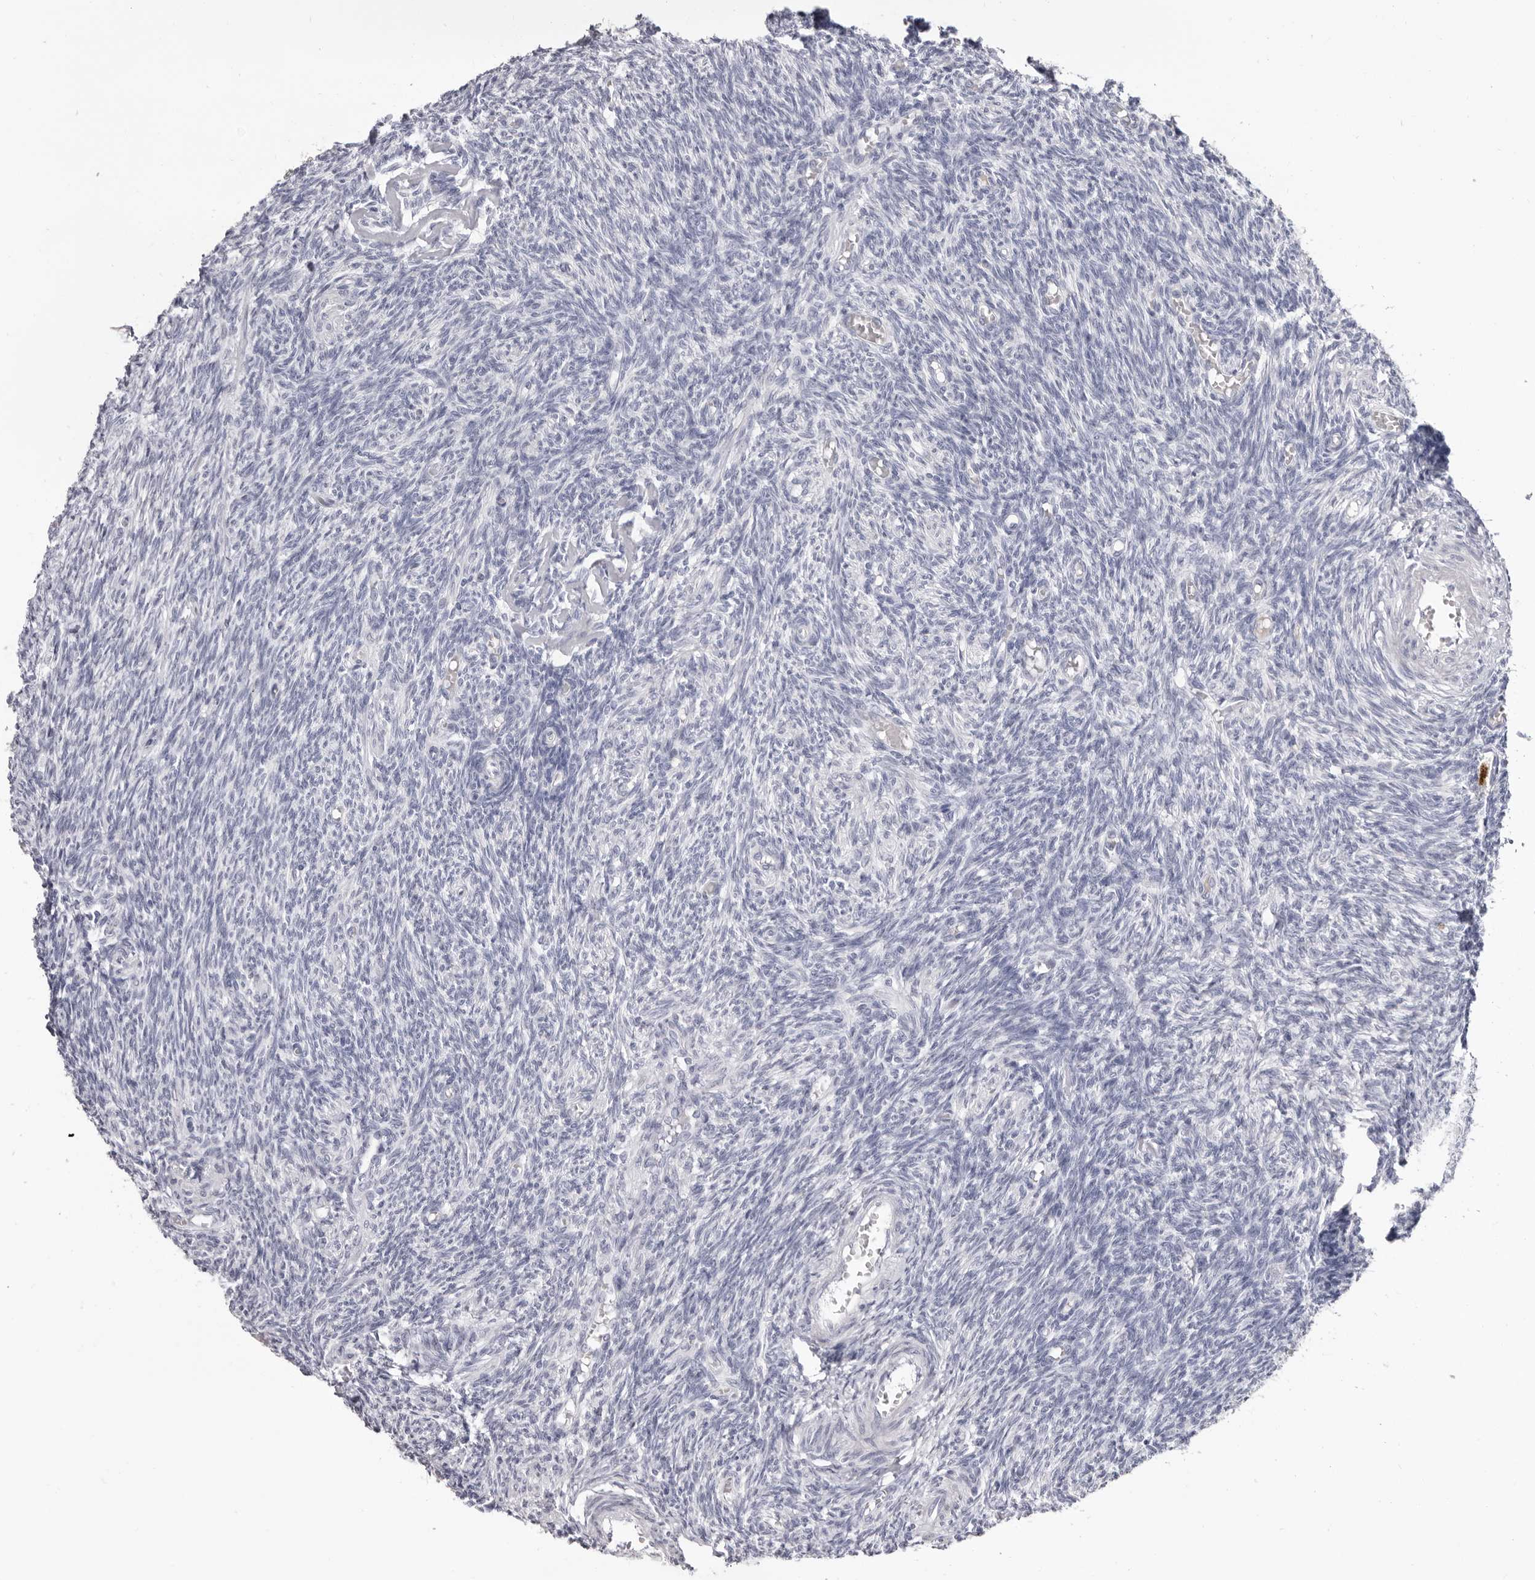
{"staining": {"intensity": "negative", "quantity": "none", "location": "none"}, "tissue": "ovary", "cell_type": "Follicle cells", "image_type": "normal", "snomed": [{"axis": "morphology", "description": "Normal tissue, NOS"}, {"axis": "topography", "description": "Ovary"}], "caption": "Human ovary stained for a protein using immunohistochemistry (IHC) shows no positivity in follicle cells.", "gene": "LPO", "patient": {"sex": "female", "age": 27}}